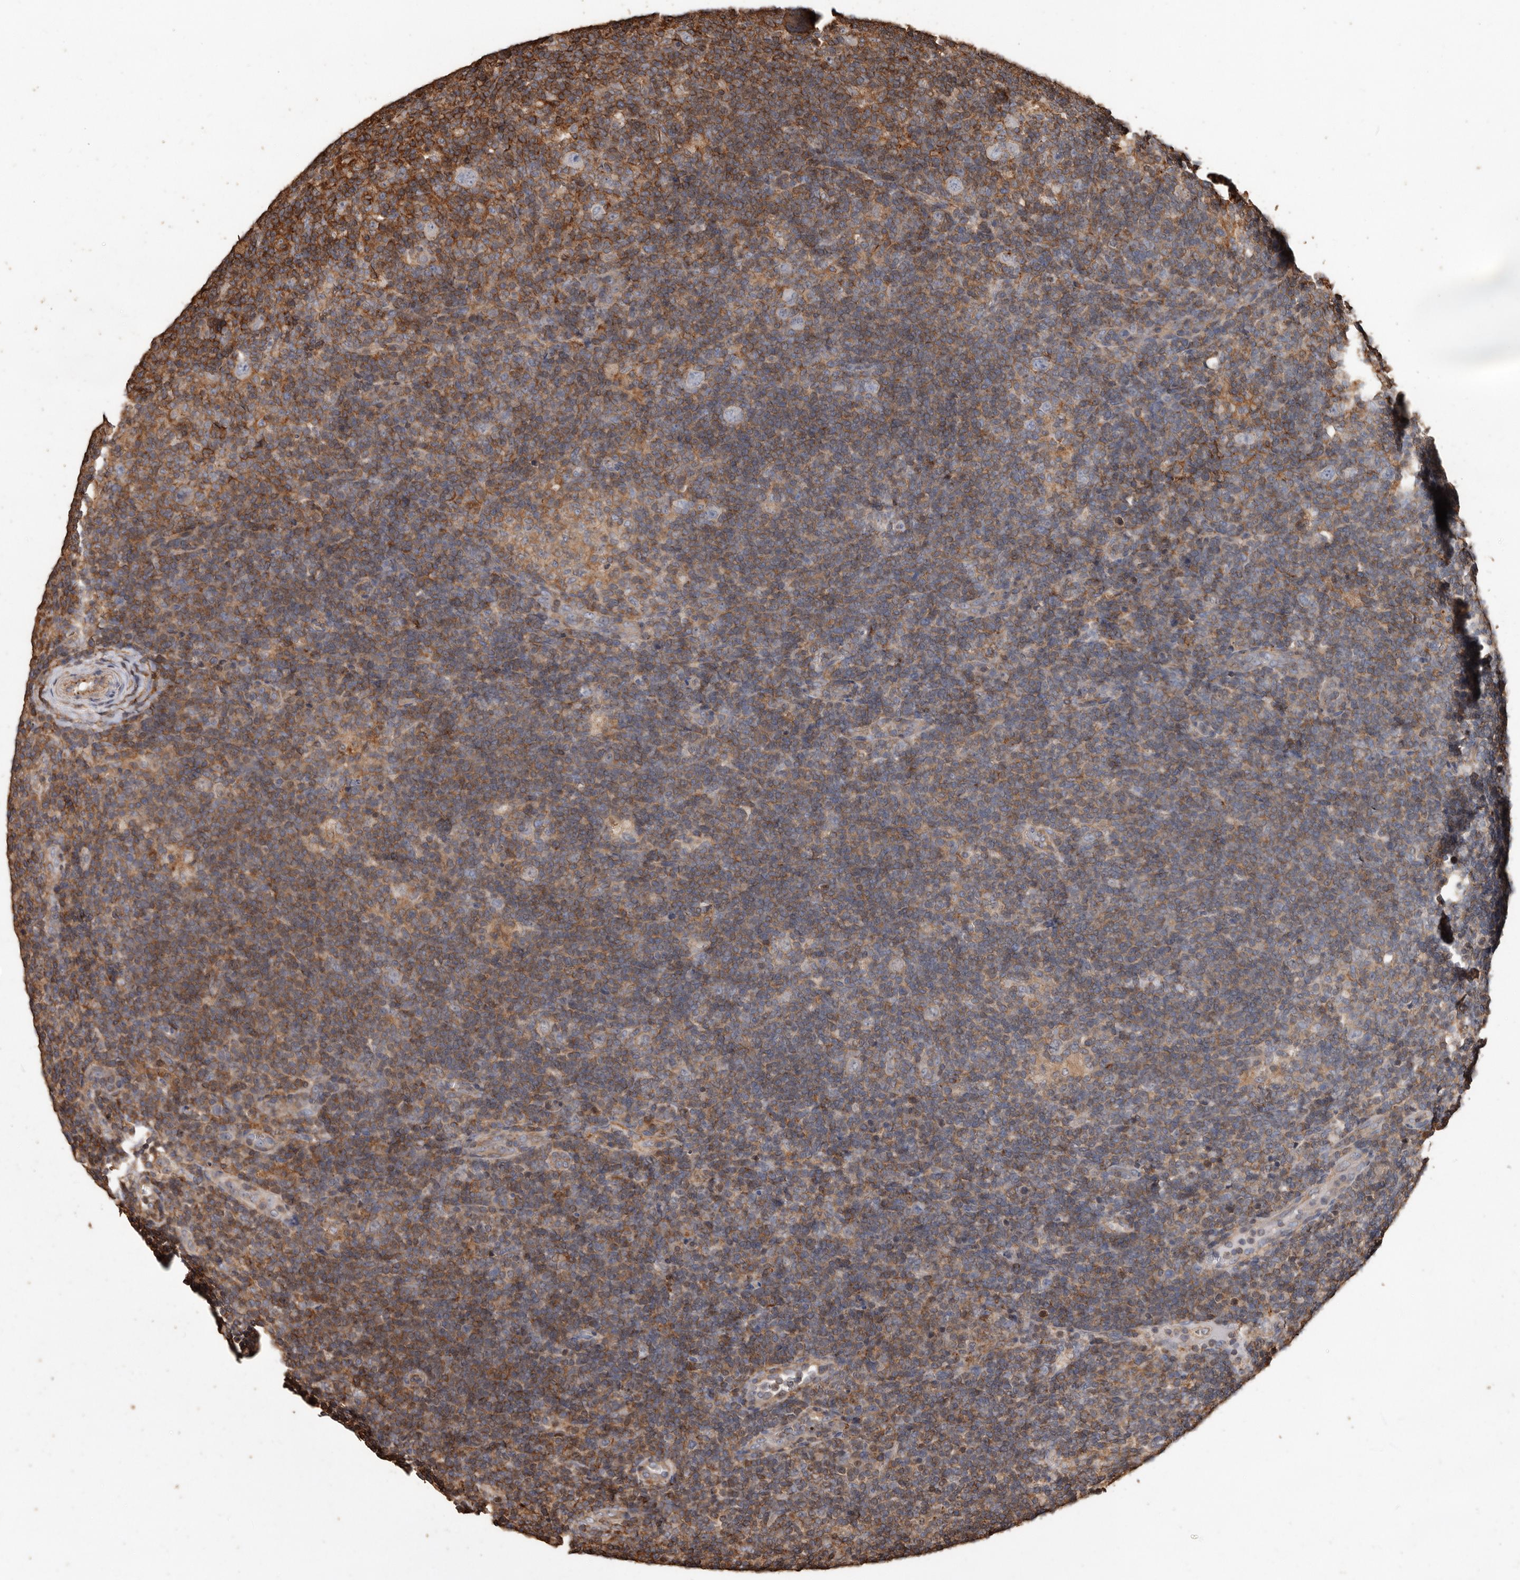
{"staining": {"intensity": "negative", "quantity": "none", "location": "none"}, "tissue": "lymphoma", "cell_type": "Tumor cells", "image_type": "cancer", "snomed": [{"axis": "morphology", "description": "Hodgkin's disease, NOS"}, {"axis": "topography", "description": "Lymph node"}], "caption": "A micrograph of human Hodgkin's disease is negative for staining in tumor cells.", "gene": "GSK3A", "patient": {"sex": "female", "age": 57}}